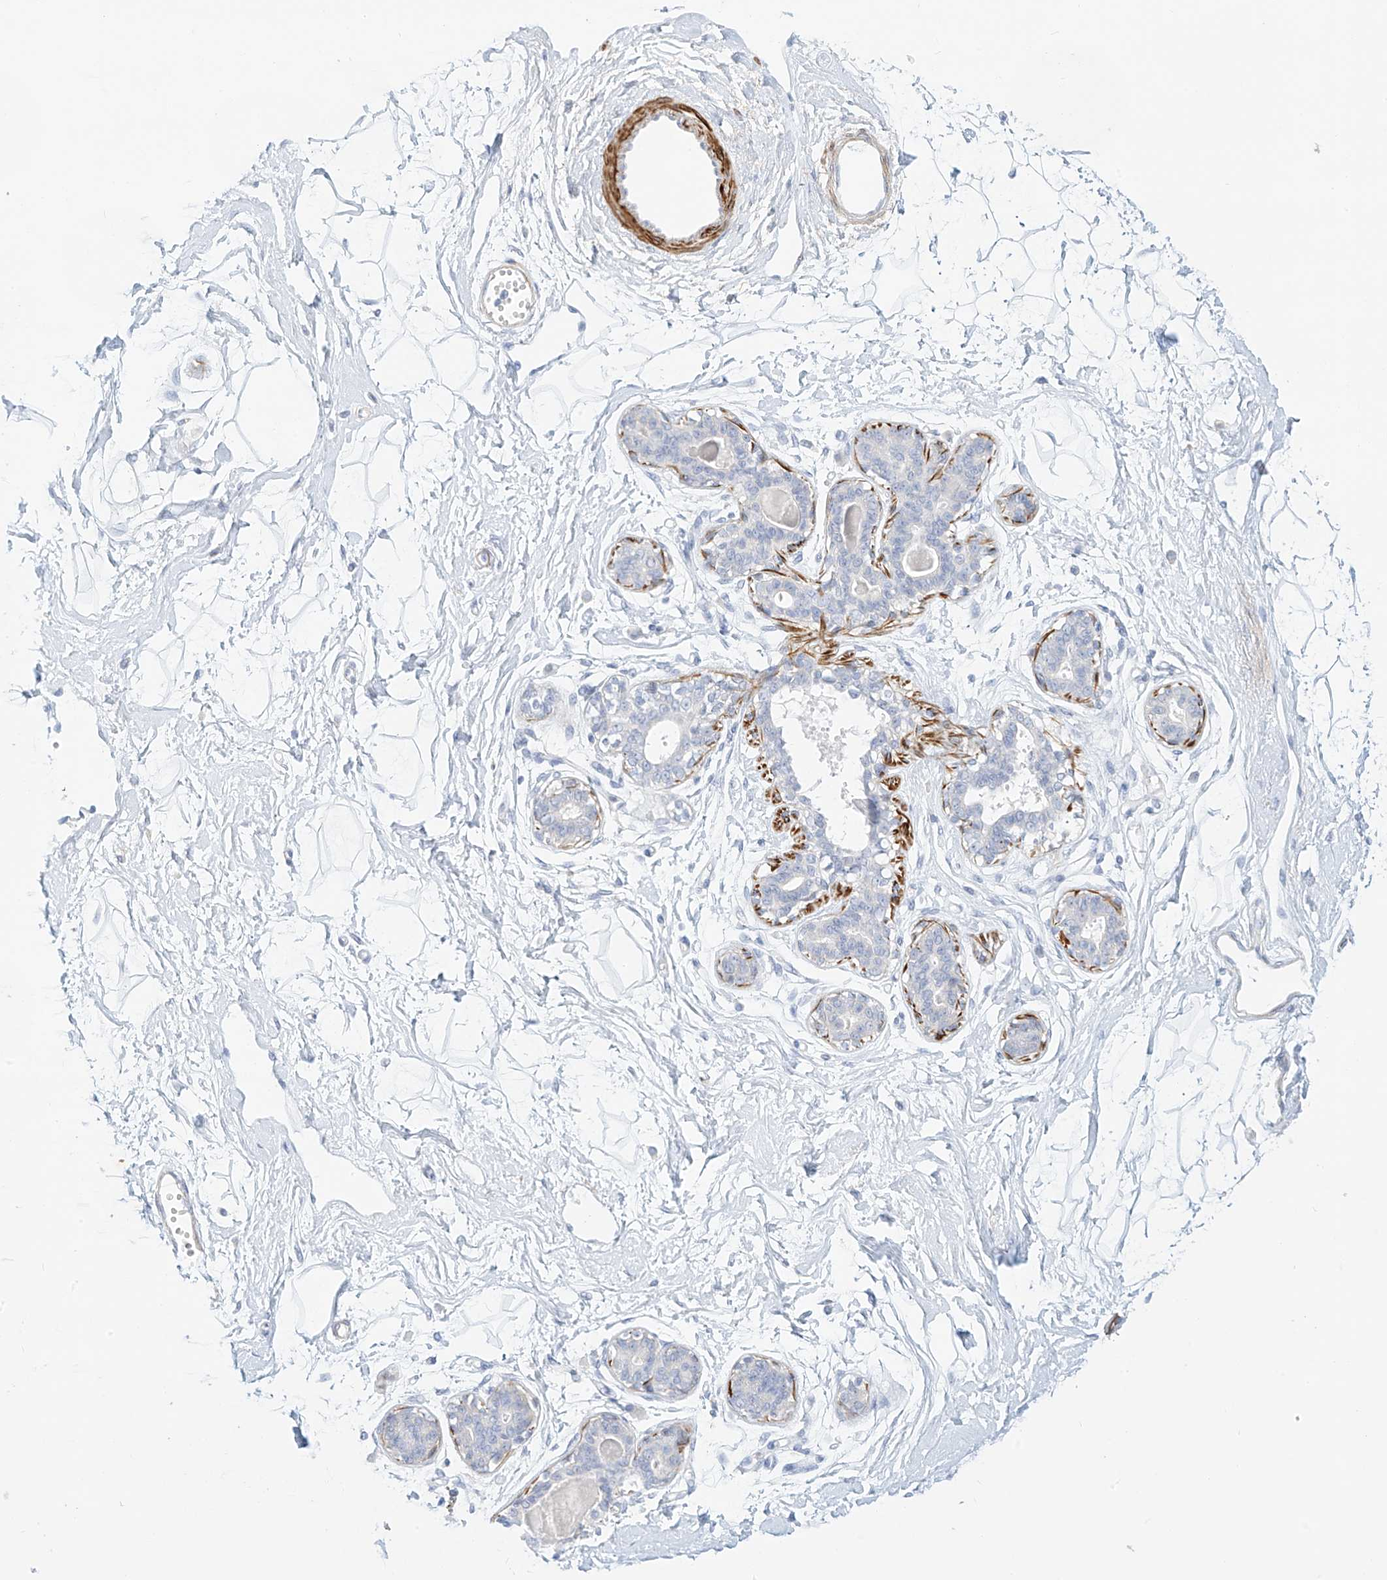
{"staining": {"intensity": "negative", "quantity": "none", "location": "none"}, "tissue": "breast", "cell_type": "Adipocytes", "image_type": "normal", "snomed": [{"axis": "morphology", "description": "Normal tissue, NOS"}, {"axis": "topography", "description": "Breast"}], "caption": "IHC micrograph of normal breast: human breast stained with DAB (3,3'-diaminobenzidine) shows no significant protein expression in adipocytes.", "gene": "ST3GAL5", "patient": {"sex": "female", "age": 45}}